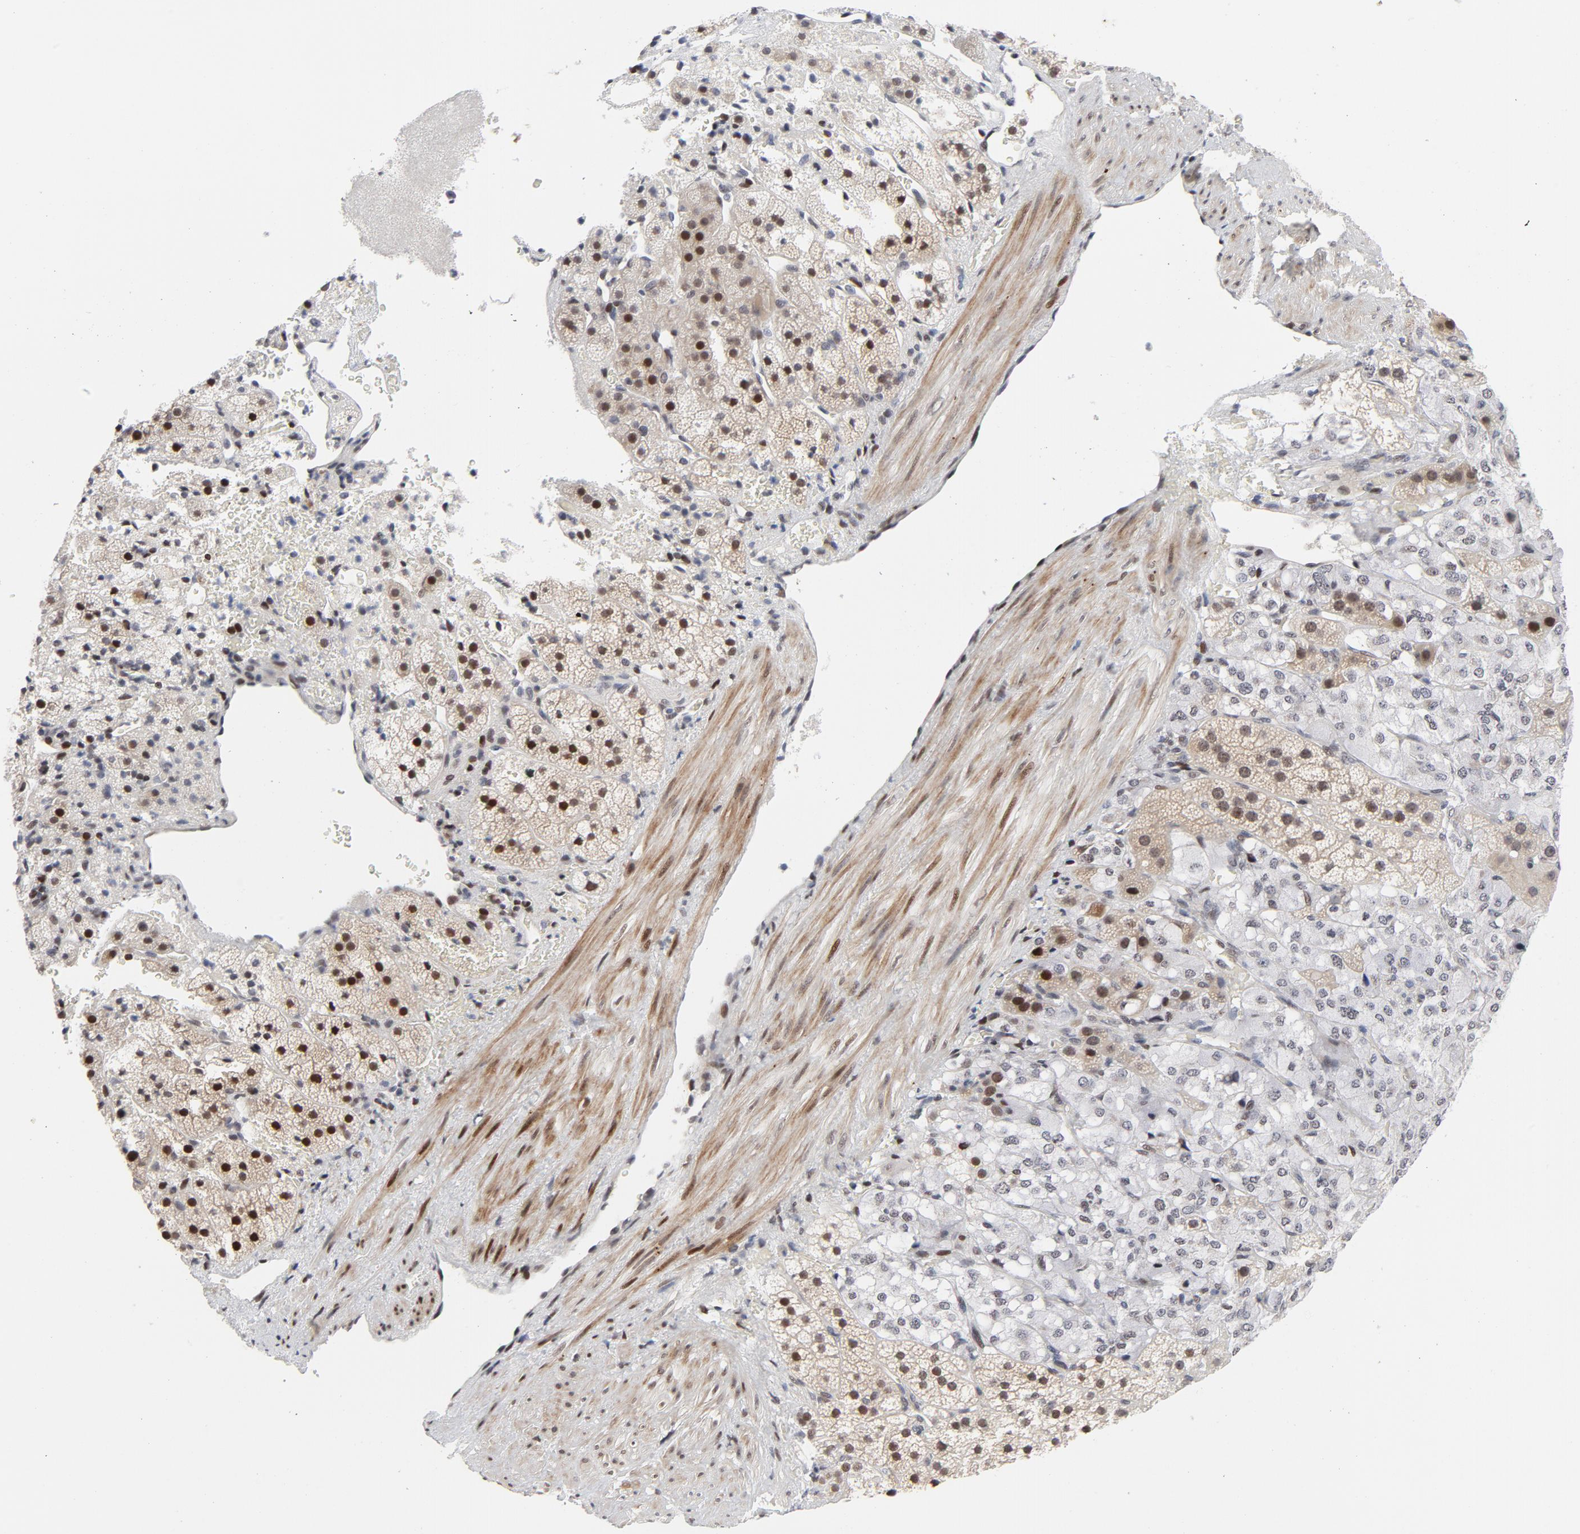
{"staining": {"intensity": "moderate", "quantity": "25%-75%", "location": "nuclear"}, "tissue": "adrenal gland", "cell_type": "Glandular cells", "image_type": "normal", "snomed": [{"axis": "morphology", "description": "Normal tissue, NOS"}, {"axis": "topography", "description": "Adrenal gland"}], "caption": "The image displays immunohistochemical staining of normal adrenal gland. There is moderate nuclear staining is seen in about 25%-75% of glandular cells.", "gene": "NFIC", "patient": {"sex": "female", "age": 44}}